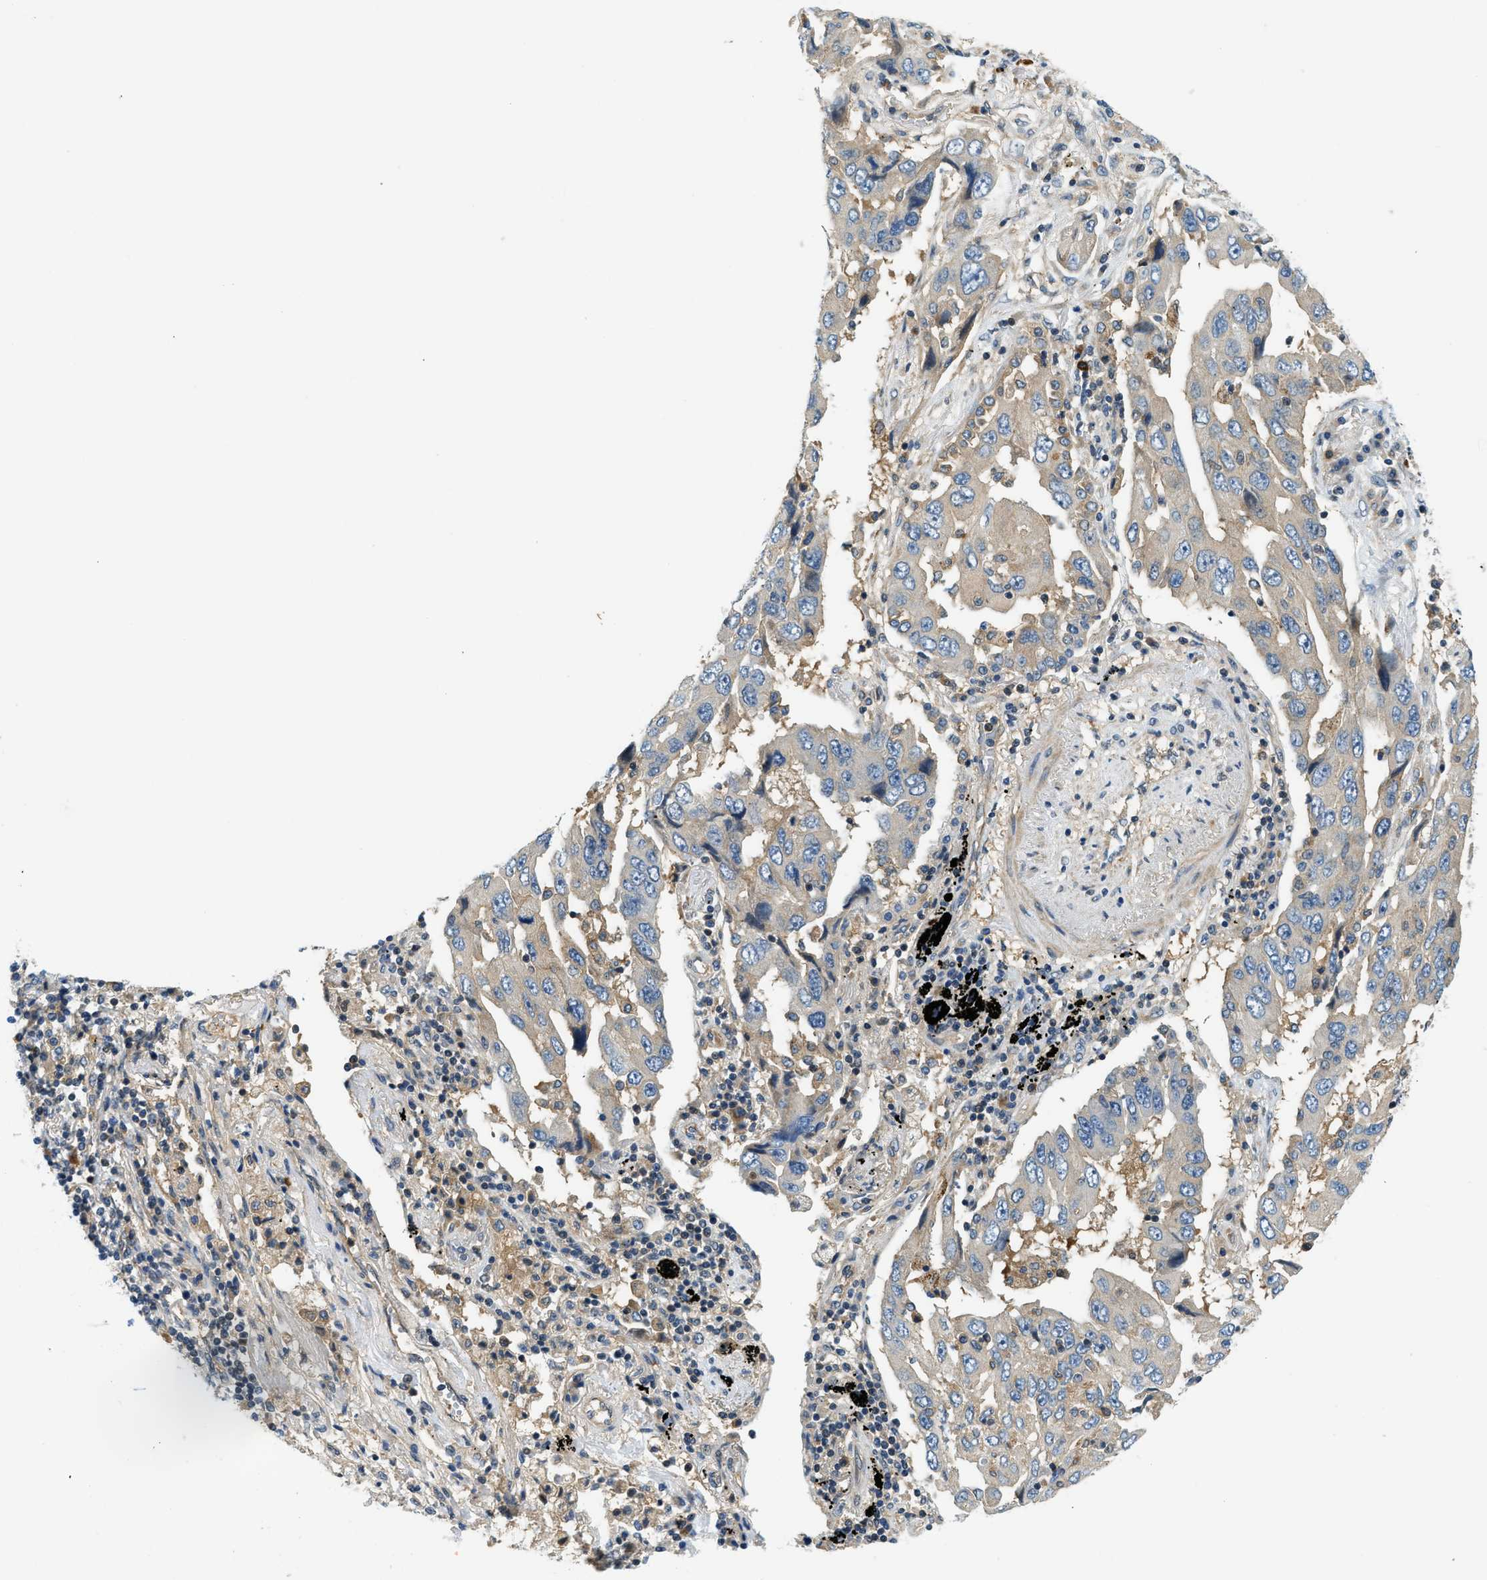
{"staining": {"intensity": "weak", "quantity": "<25%", "location": "cytoplasmic/membranous"}, "tissue": "lung cancer", "cell_type": "Tumor cells", "image_type": "cancer", "snomed": [{"axis": "morphology", "description": "Adenocarcinoma, NOS"}, {"axis": "topography", "description": "Lung"}], "caption": "This is a histopathology image of immunohistochemistry staining of lung adenocarcinoma, which shows no positivity in tumor cells. (DAB immunohistochemistry visualized using brightfield microscopy, high magnification).", "gene": "KCNK1", "patient": {"sex": "female", "age": 65}}